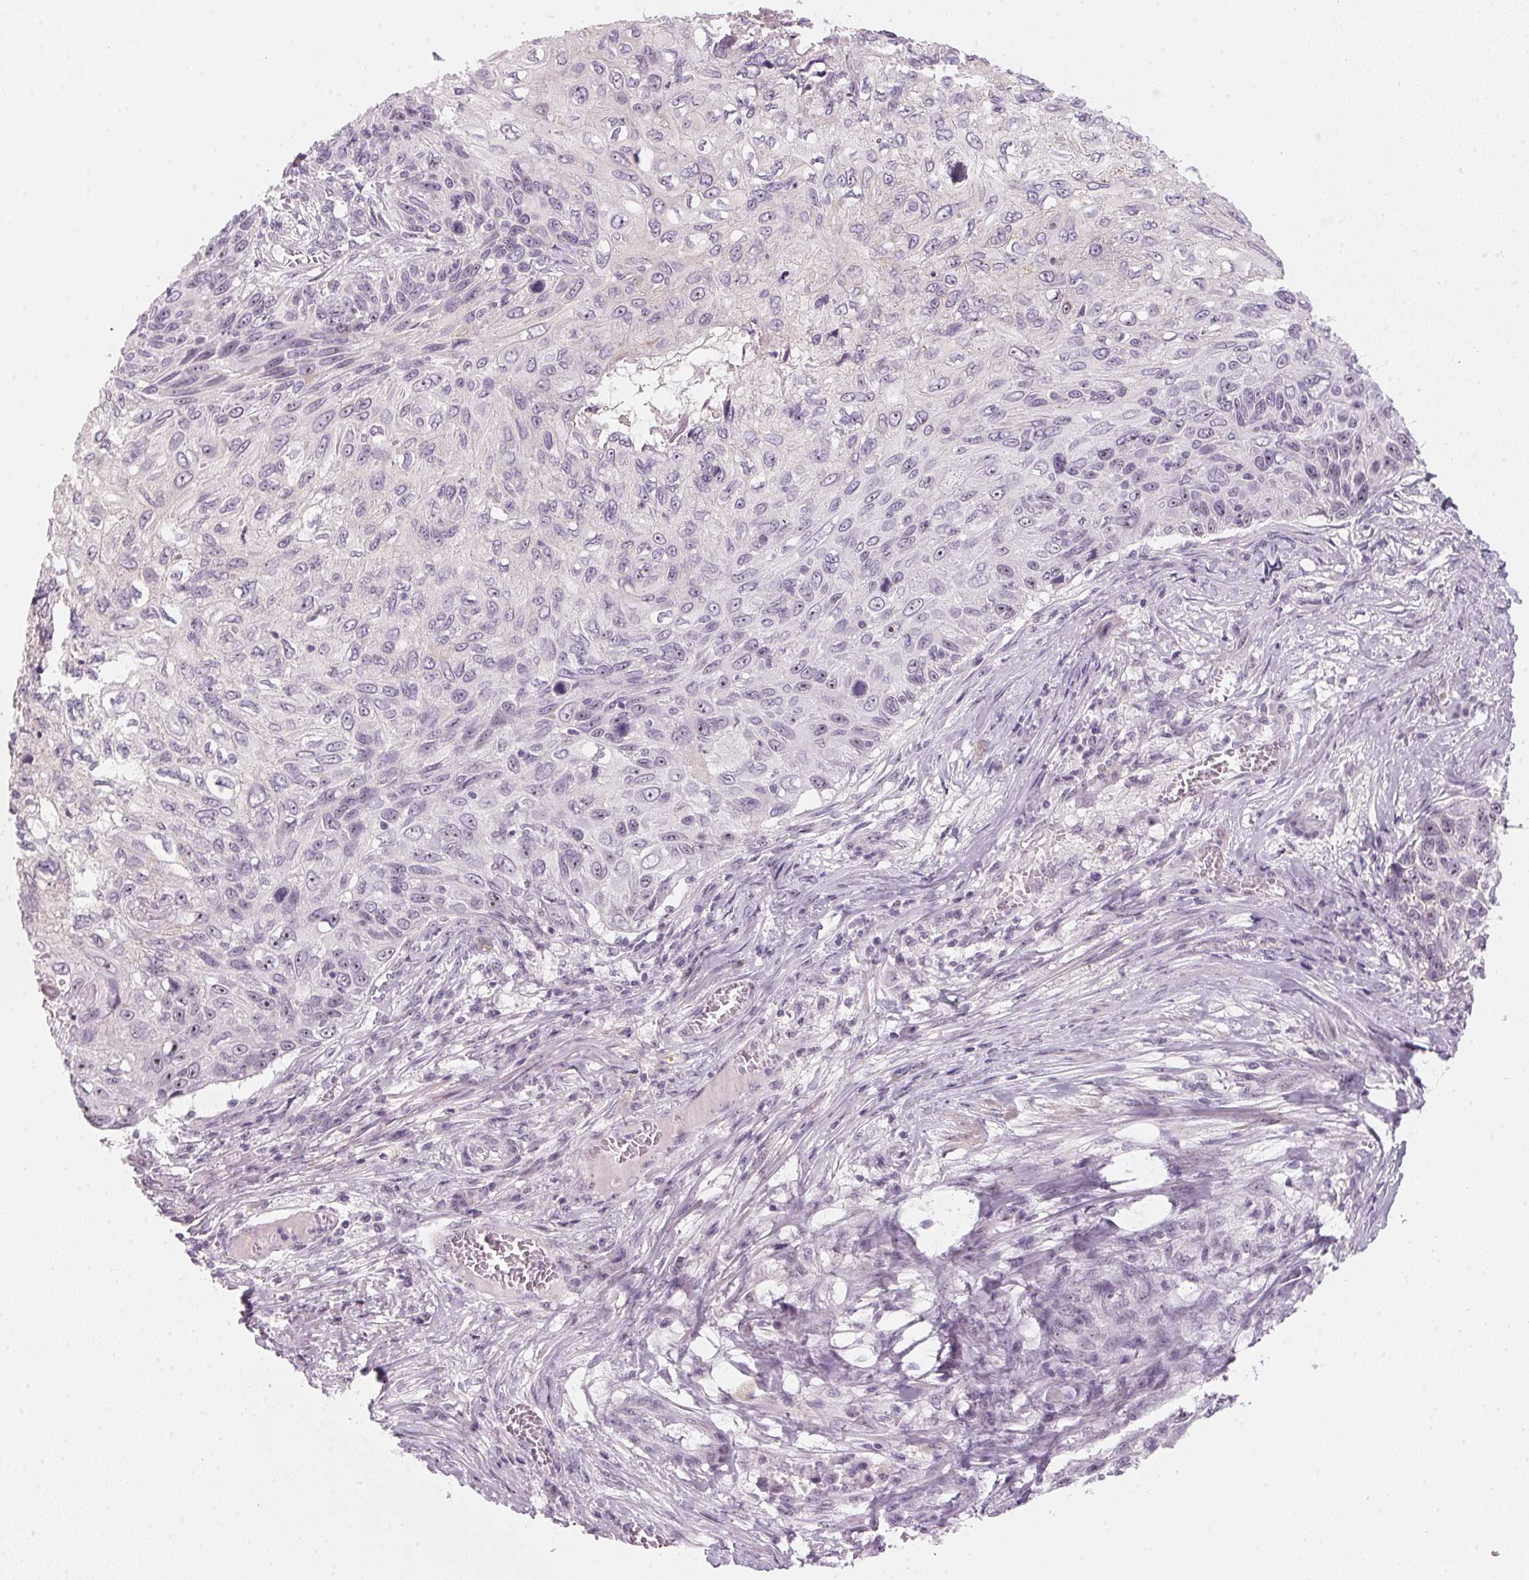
{"staining": {"intensity": "weak", "quantity": "<25%", "location": "nuclear"}, "tissue": "skin cancer", "cell_type": "Tumor cells", "image_type": "cancer", "snomed": [{"axis": "morphology", "description": "Squamous cell carcinoma, NOS"}, {"axis": "topography", "description": "Skin"}], "caption": "A high-resolution micrograph shows immunohistochemistry staining of skin squamous cell carcinoma, which shows no significant positivity in tumor cells.", "gene": "DNTTIP2", "patient": {"sex": "male", "age": 92}}